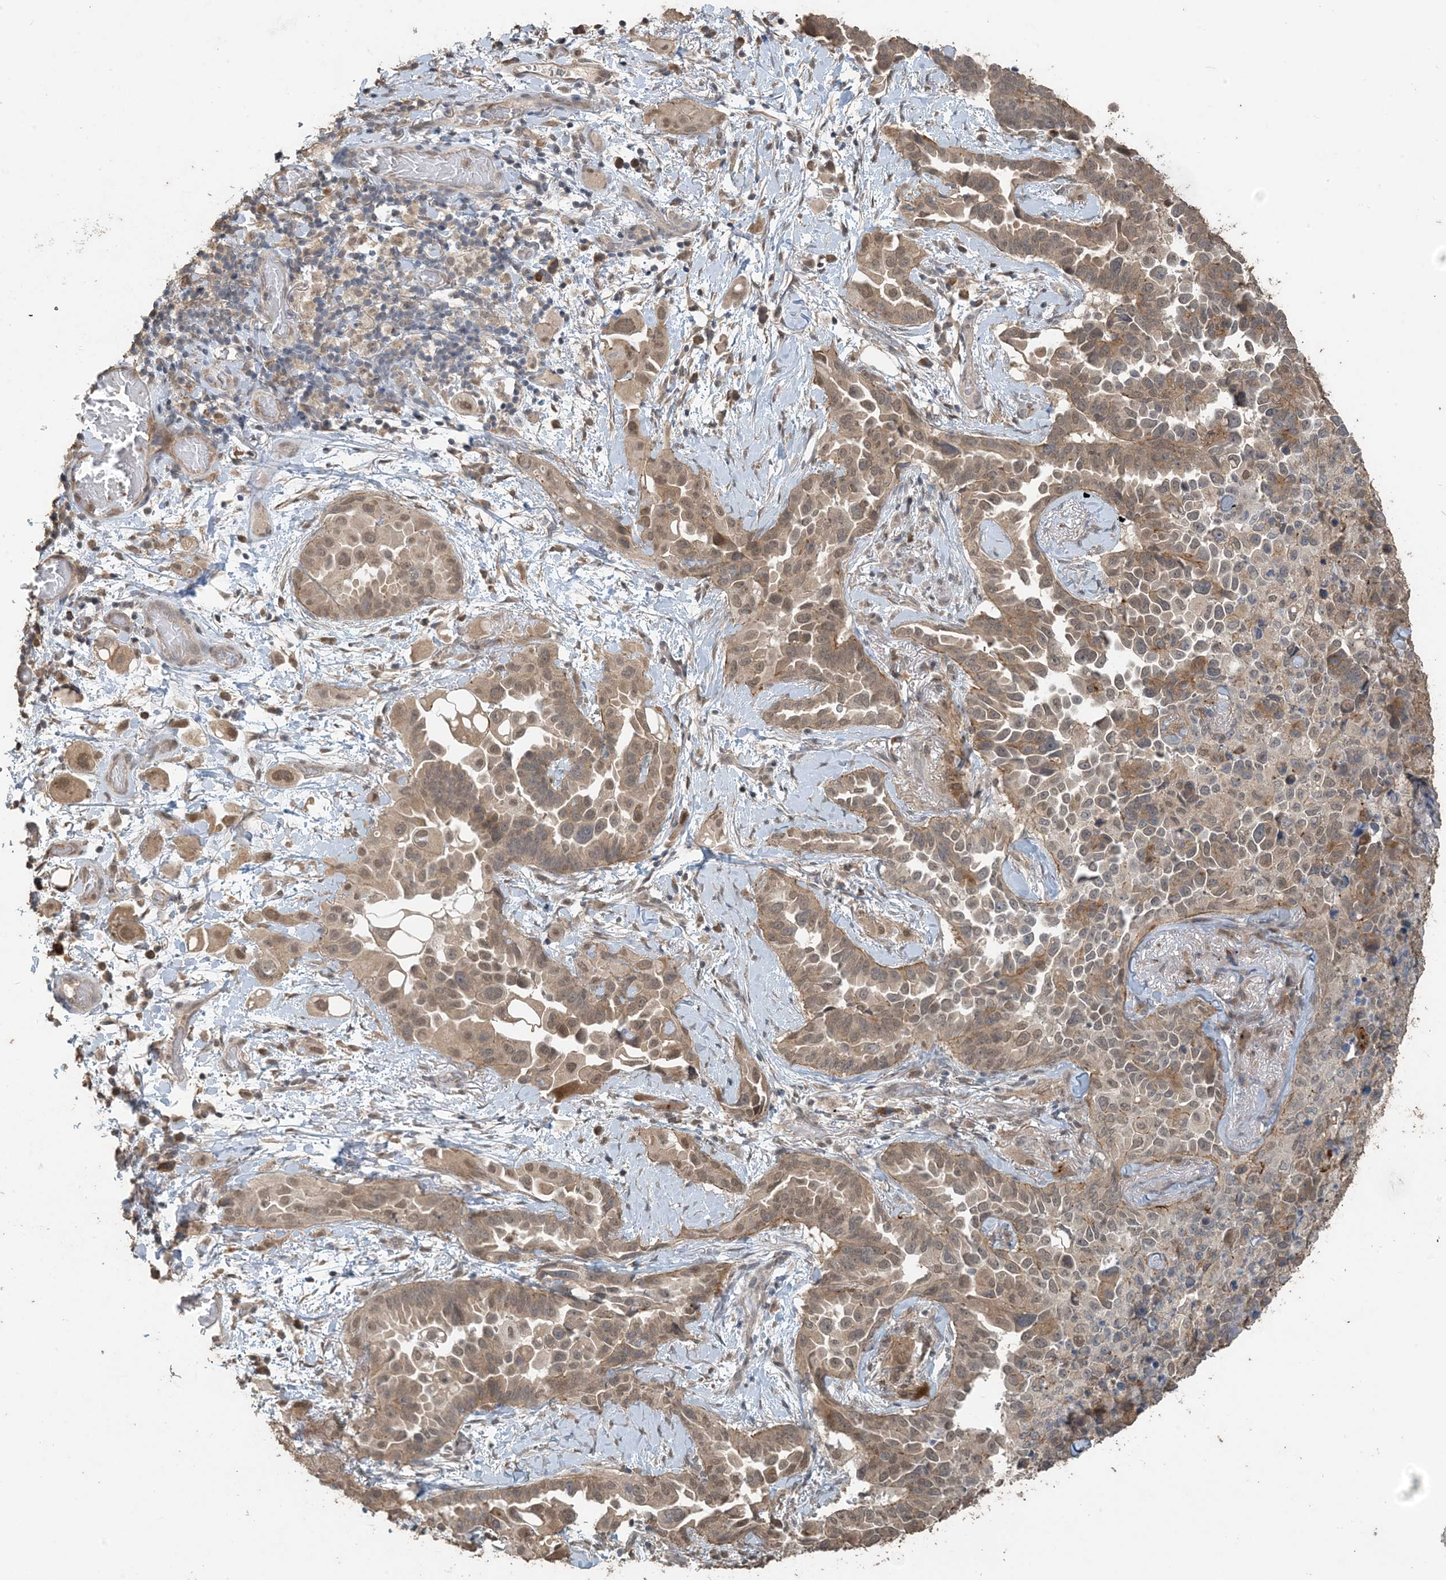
{"staining": {"intensity": "moderate", "quantity": ">75%", "location": "cytoplasmic/membranous,nuclear"}, "tissue": "lung cancer", "cell_type": "Tumor cells", "image_type": "cancer", "snomed": [{"axis": "morphology", "description": "Adenocarcinoma, NOS"}, {"axis": "topography", "description": "Lung"}], "caption": "Protein analysis of lung adenocarcinoma tissue shows moderate cytoplasmic/membranous and nuclear positivity in about >75% of tumor cells. The staining is performed using DAB brown chromogen to label protein expression. The nuclei are counter-stained blue using hematoxylin.", "gene": "ZC3H12A", "patient": {"sex": "female", "age": 67}}